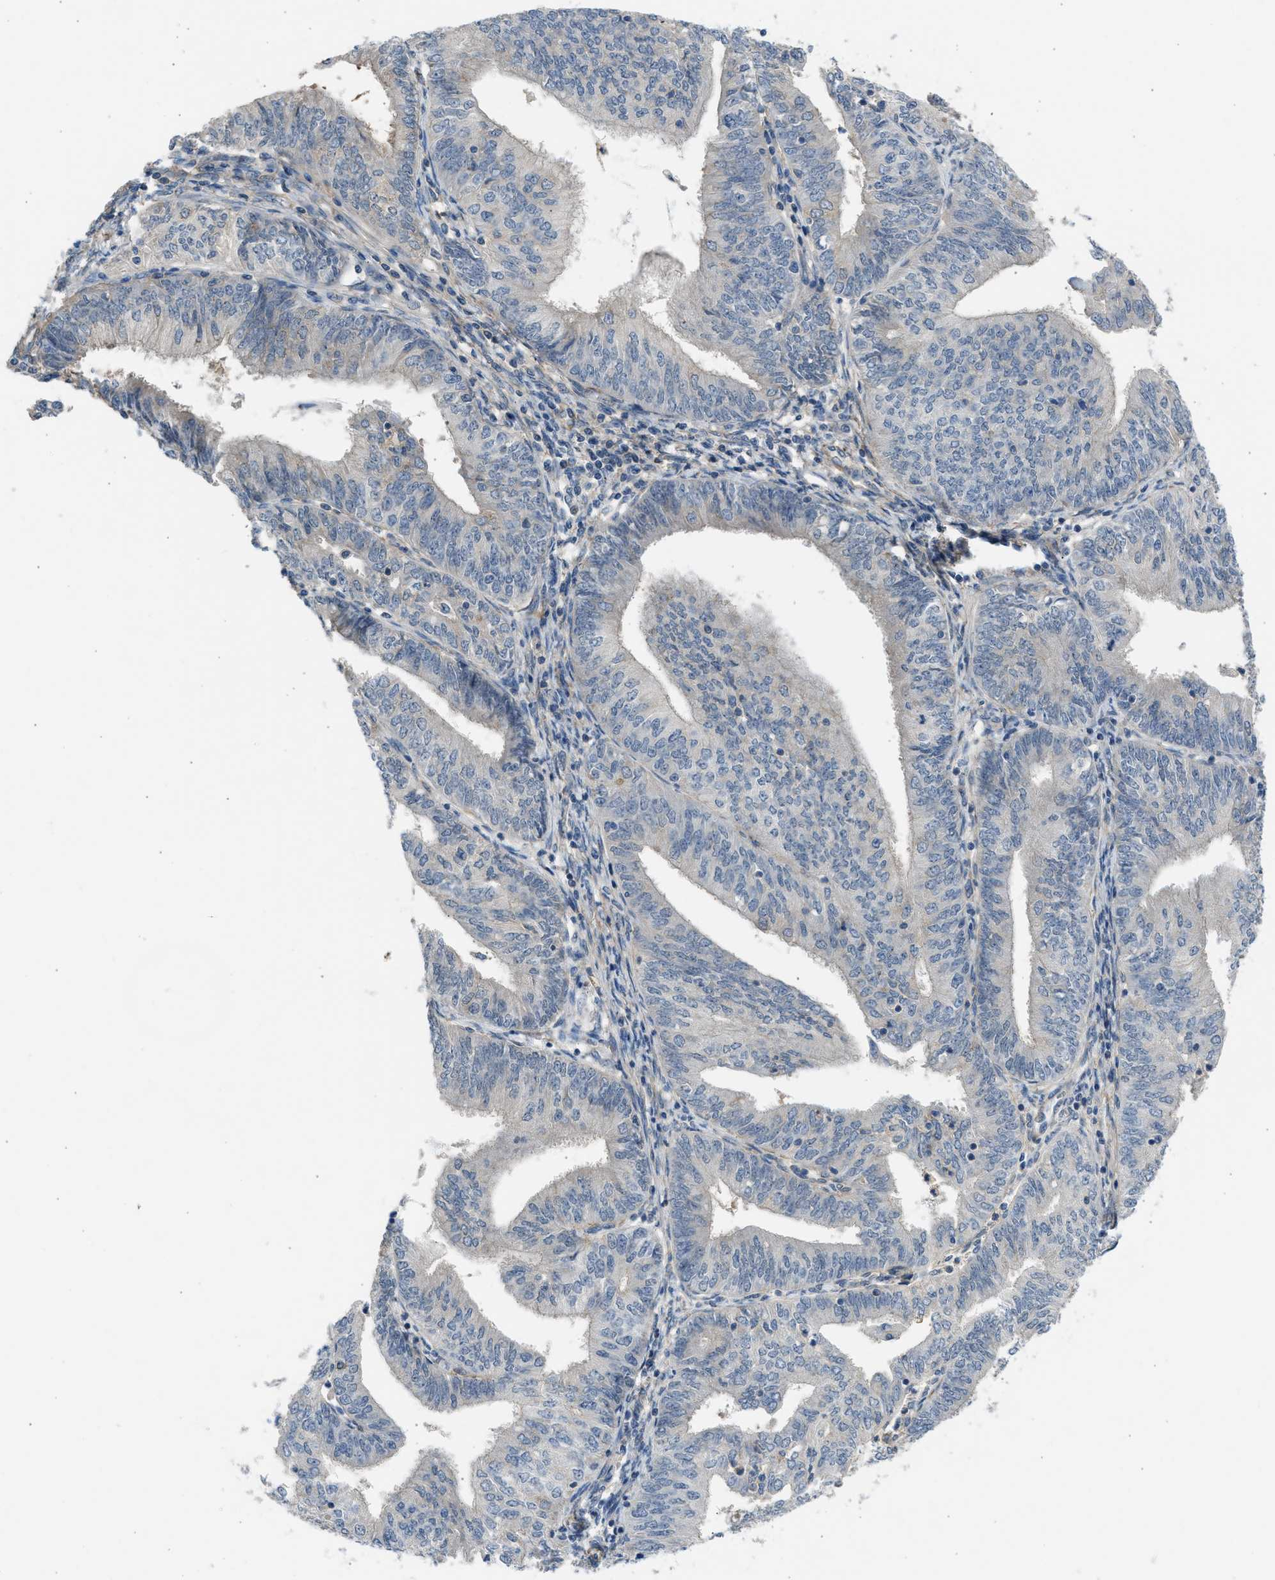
{"staining": {"intensity": "negative", "quantity": "none", "location": "none"}, "tissue": "endometrial cancer", "cell_type": "Tumor cells", "image_type": "cancer", "snomed": [{"axis": "morphology", "description": "Adenocarcinoma, NOS"}, {"axis": "topography", "description": "Endometrium"}], "caption": "DAB immunohistochemical staining of human endometrial cancer (adenocarcinoma) displays no significant staining in tumor cells. (Stains: DAB immunohistochemistry (IHC) with hematoxylin counter stain, Microscopy: brightfield microscopy at high magnification).", "gene": "PCNX3", "patient": {"sex": "female", "age": 58}}